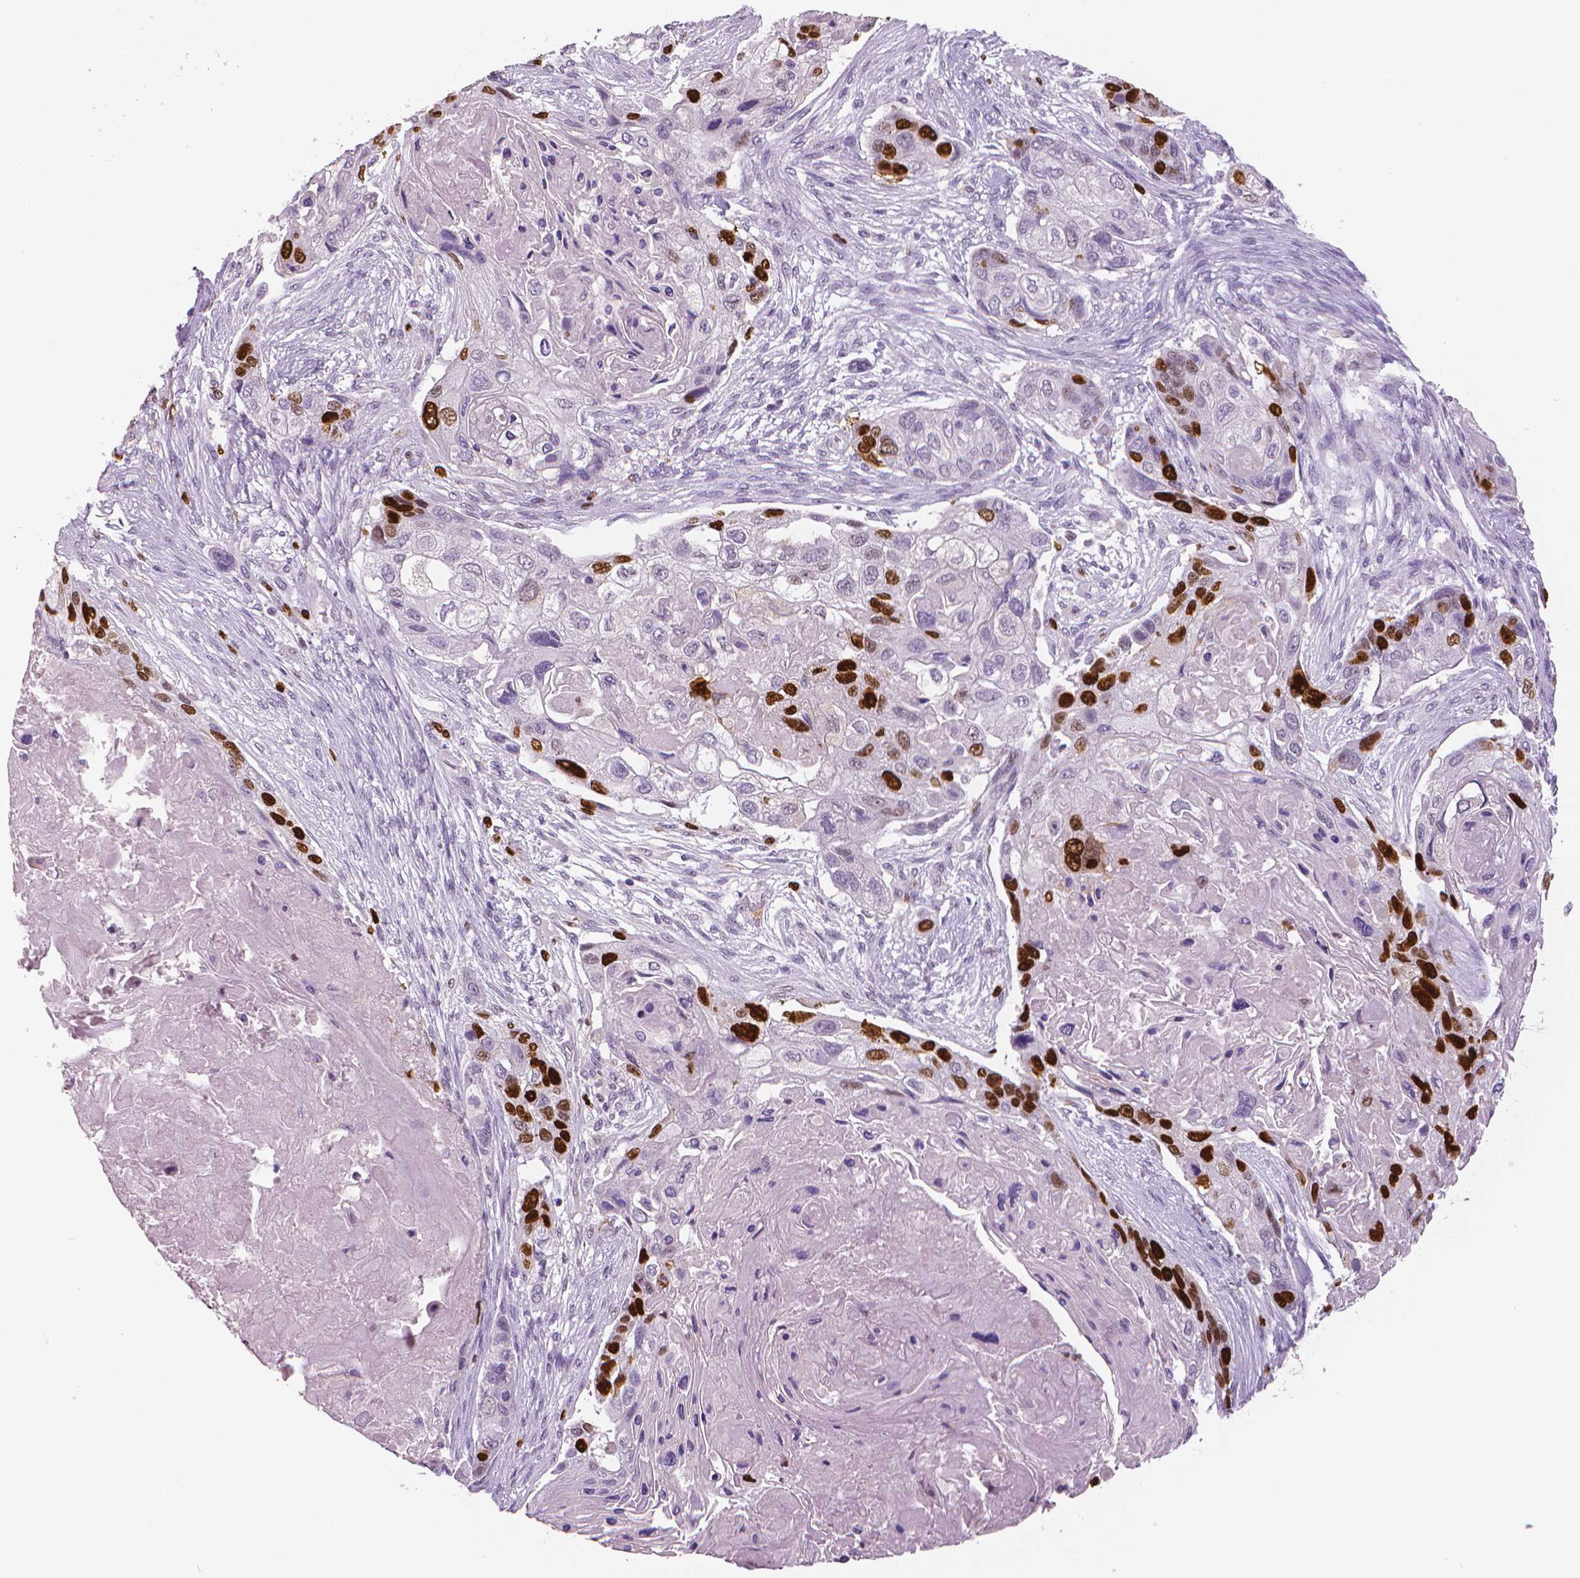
{"staining": {"intensity": "strong", "quantity": "<25%", "location": "nuclear"}, "tissue": "lung cancer", "cell_type": "Tumor cells", "image_type": "cancer", "snomed": [{"axis": "morphology", "description": "Squamous cell carcinoma, NOS"}, {"axis": "topography", "description": "Lung"}], "caption": "Tumor cells display medium levels of strong nuclear expression in approximately <25% of cells in human lung squamous cell carcinoma.", "gene": "MKI67", "patient": {"sex": "male", "age": 69}}